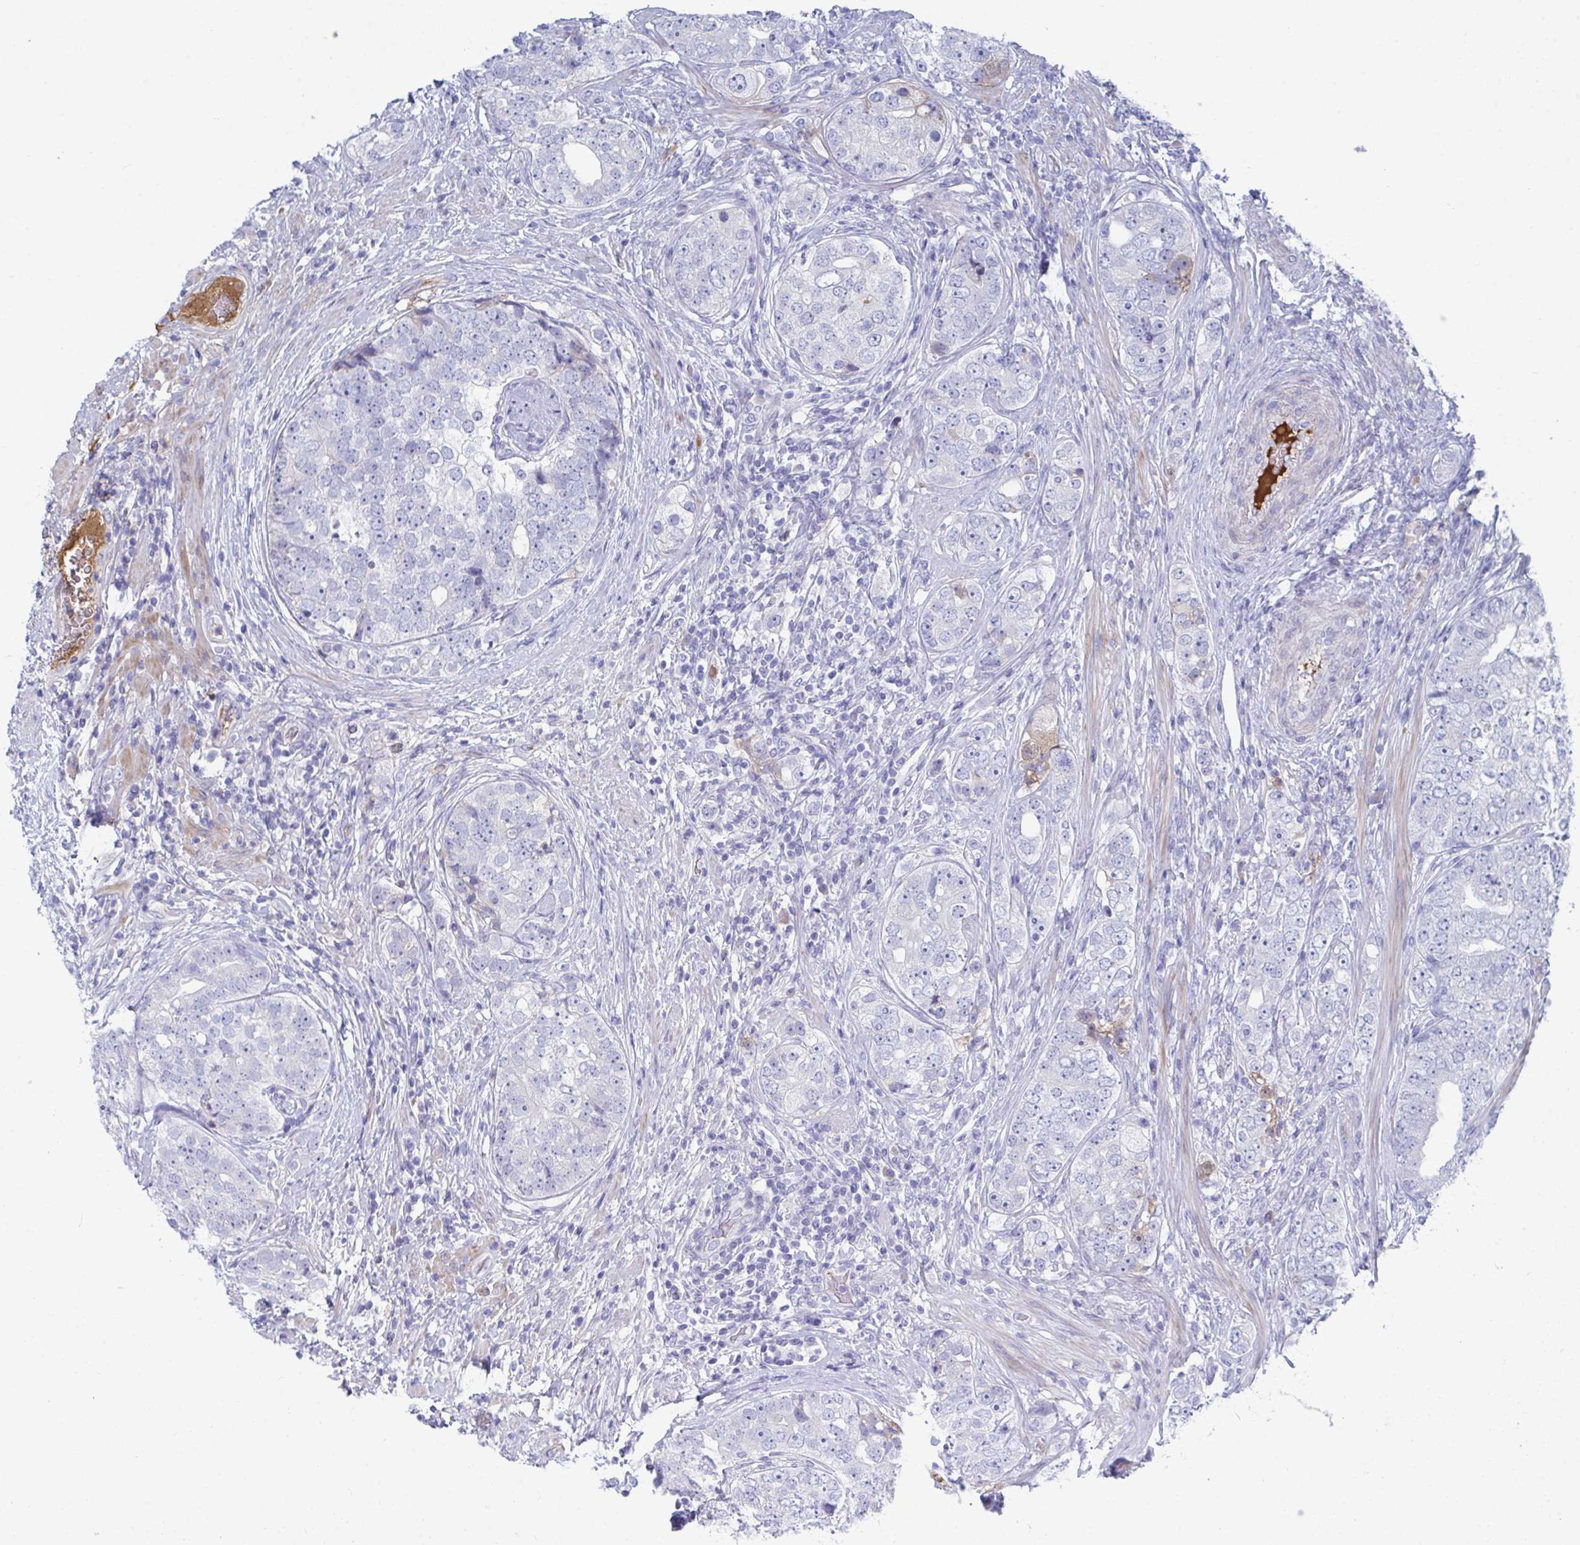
{"staining": {"intensity": "negative", "quantity": "none", "location": "none"}, "tissue": "prostate cancer", "cell_type": "Tumor cells", "image_type": "cancer", "snomed": [{"axis": "morphology", "description": "Adenocarcinoma, High grade"}, {"axis": "topography", "description": "Prostate"}], "caption": "Immunohistochemistry (IHC) of prostate high-grade adenocarcinoma reveals no positivity in tumor cells. (DAB IHC with hematoxylin counter stain).", "gene": "TNFAIP6", "patient": {"sex": "male", "age": 60}}